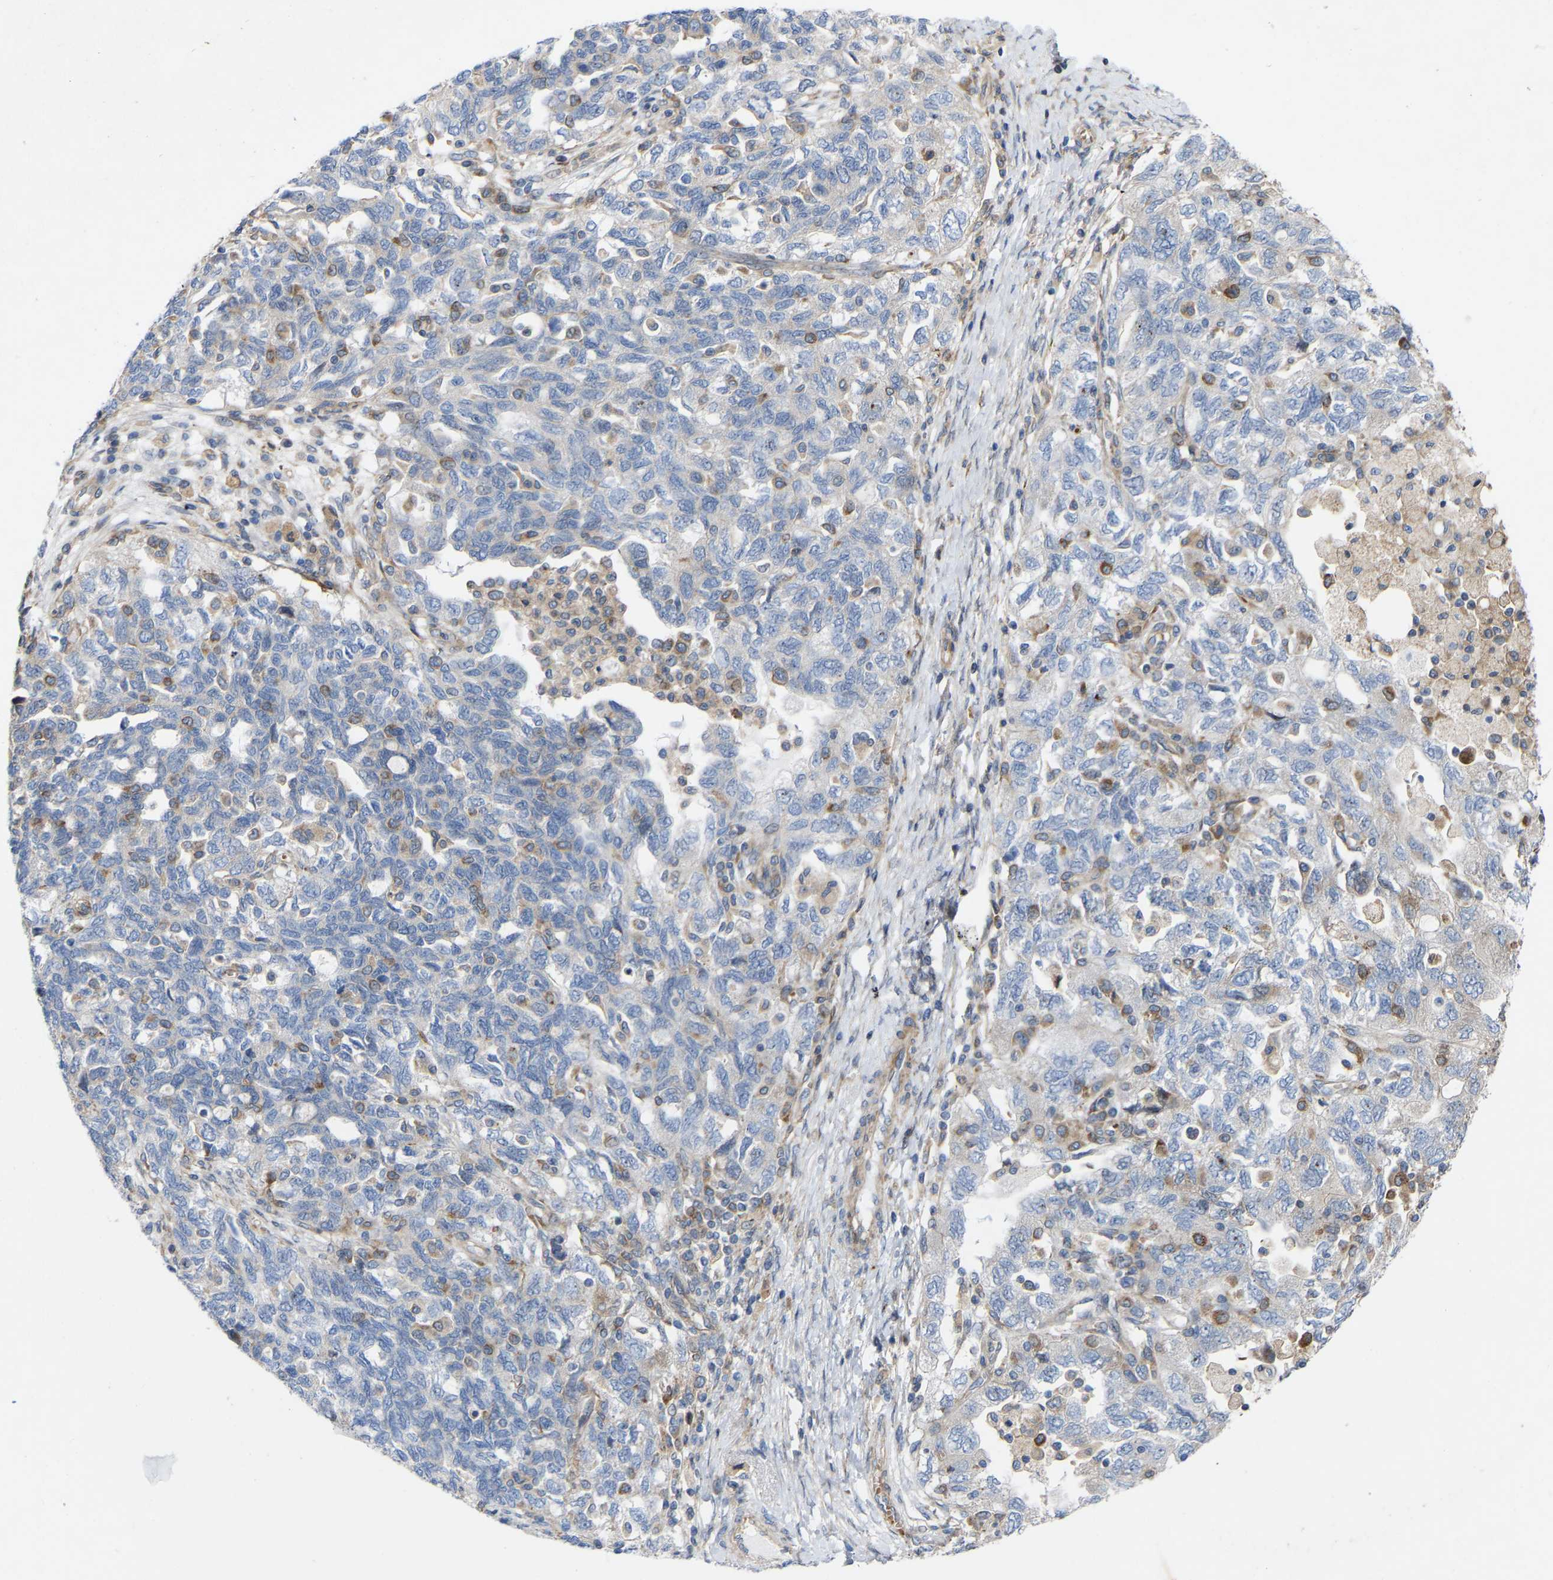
{"staining": {"intensity": "negative", "quantity": "none", "location": "none"}, "tissue": "ovarian cancer", "cell_type": "Tumor cells", "image_type": "cancer", "snomed": [{"axis": "morphology", "description": "Carcinoma, NOS"}, {"axis": "morphology", "description": "Cystadenocarcinoma, serous, NOS"}, {"axis": "topography", "description": "Ovary"}], "caption": "Immunohistochemistry (IHC) of ovarian cancer demonstrates no expression in tumor cells.", "gene": "TOR1B", "patient": {"sex": "female", "age": 69}}